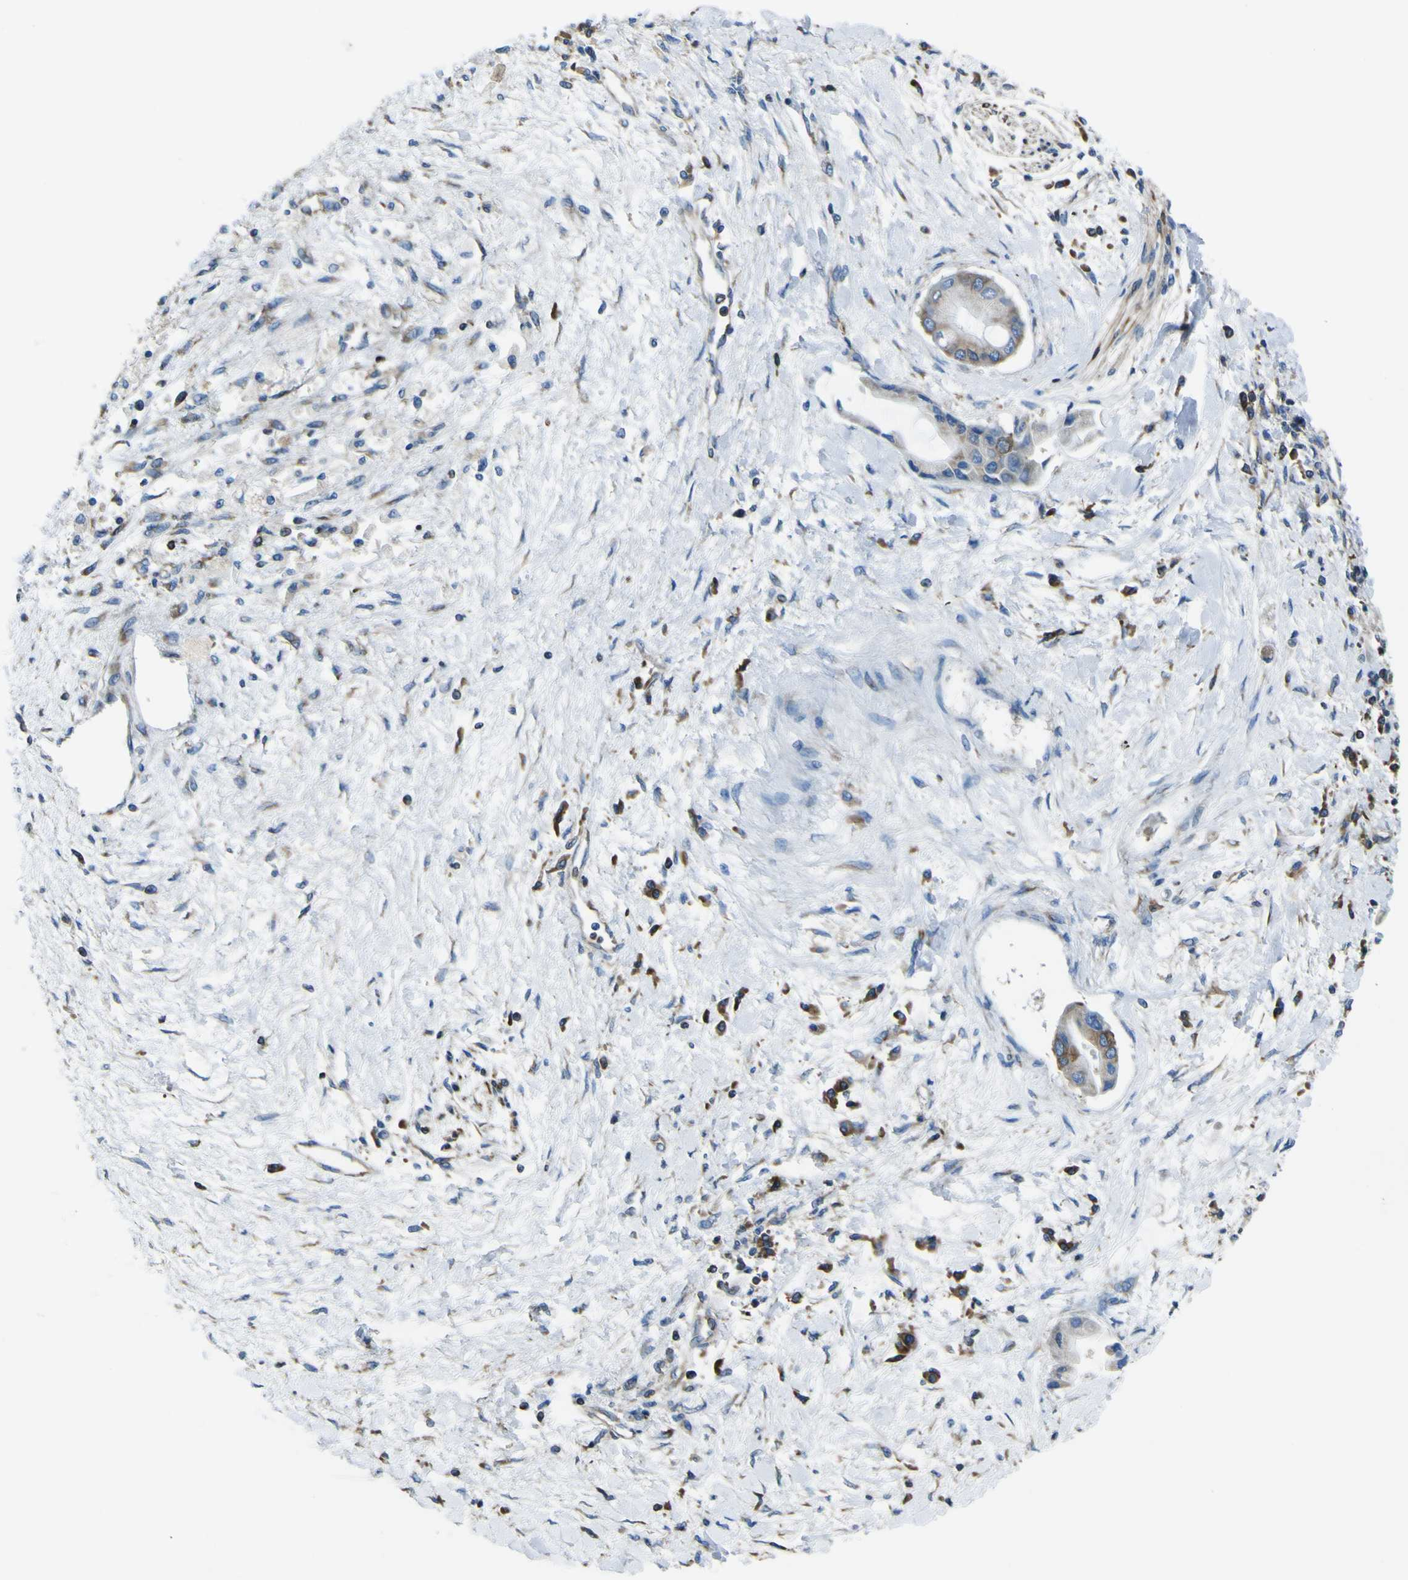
{"staining": {"intensity": "moderate", "quantity": ">75%", "location": "cytoplasmic/membranous"}, "tissue": "liver cancer", "cell_type": "Tumor cells", "image_type": "cancer", "snomed": [{"axis": "morphology", "description": "Cholangiocarcinoma"}, {"axis": "topography", "description": "Liver"}], "caption": "Moderate cytoplasmic/membranous expression is seen in about >75% of tumor cells in liver cholangiocarcinoma.", "gene": "STIM1", "patient": {"sex": "male", "age": 50}}